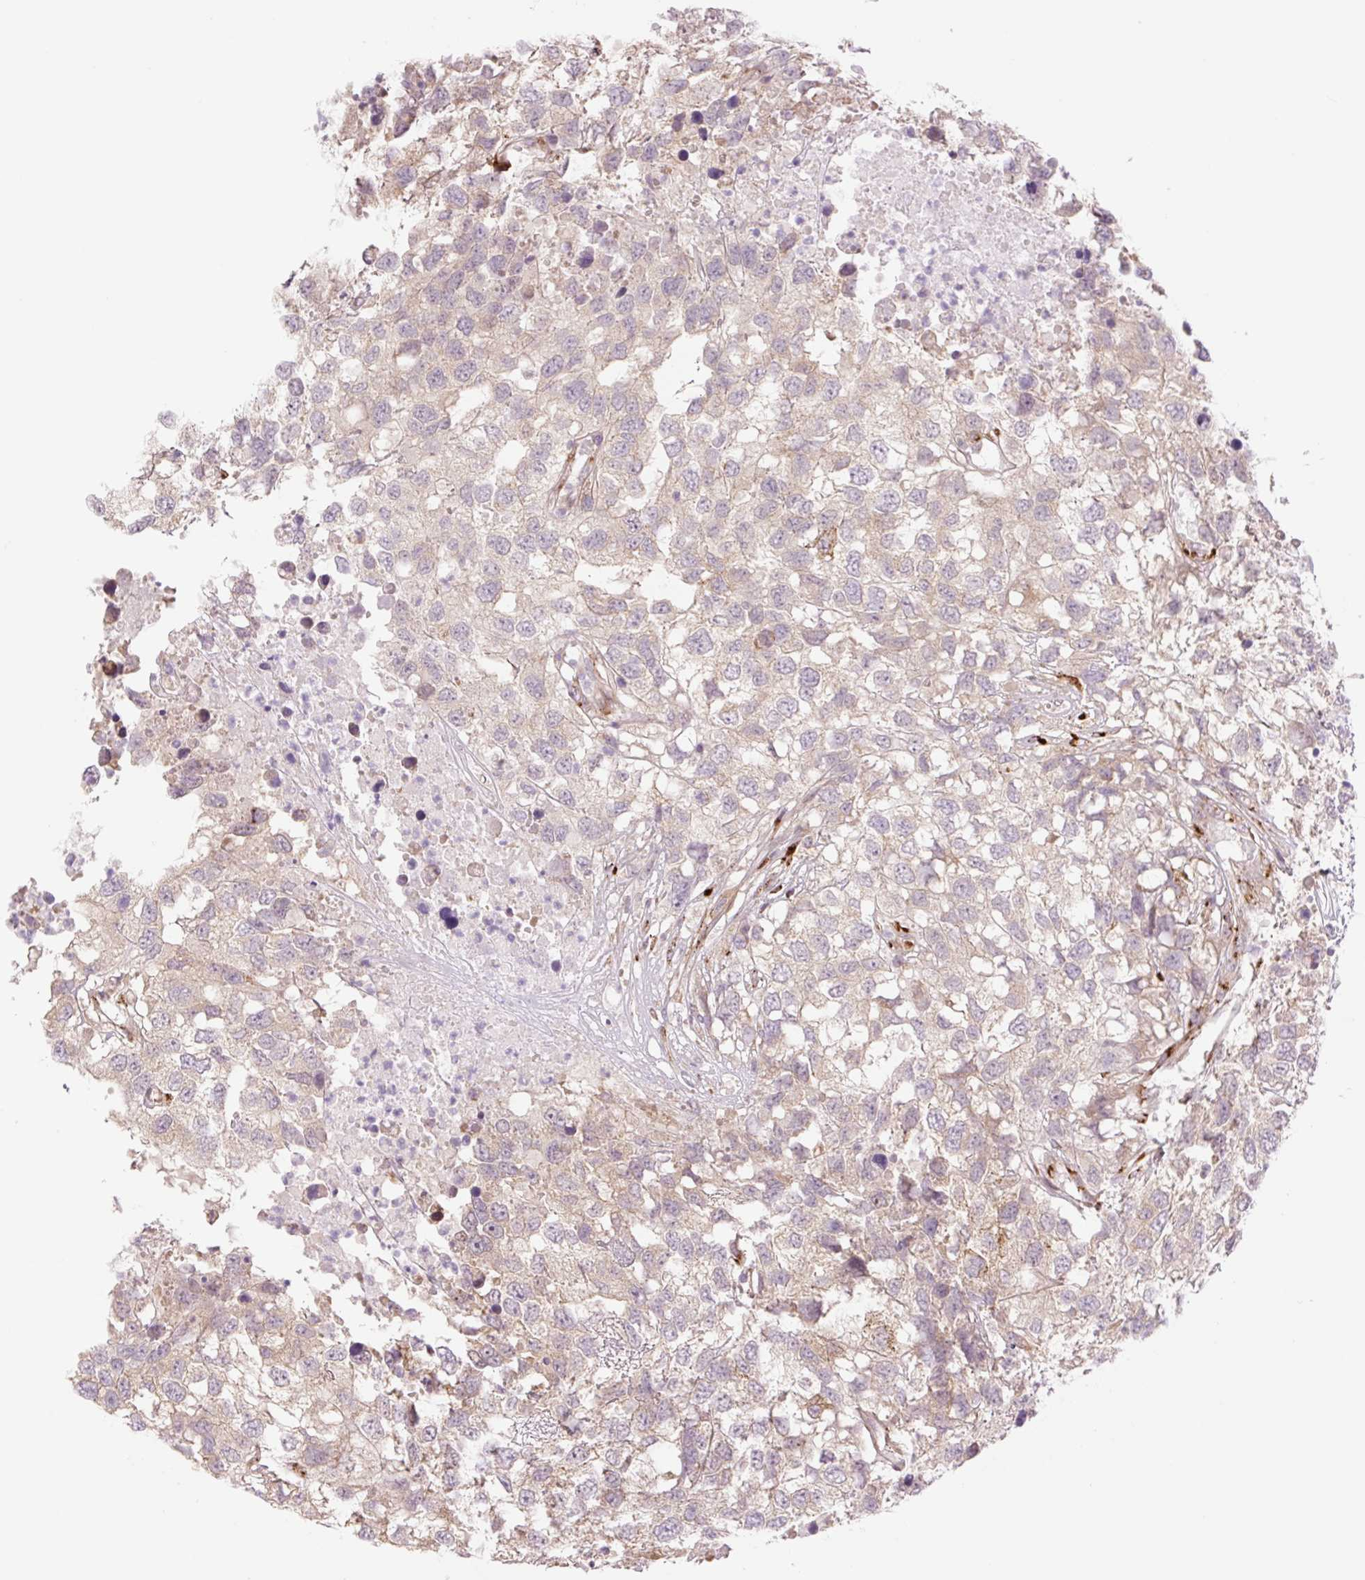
{"staining": {"intensity": "weak", "quantity": "25%-75%", "location": "cytoplasmic/membranous"}, "tissue": "testis cancer", "cell_type": "Tumor cells", "image_type": "cancer", "snomed": [{"axis": "morphology", "description": "Carcinoma, Embryonal, NOS"}, {"axis": "topography", "description": "Testis"}], "caption": "Testis embryonal carcinoma tissue exhibits weak cytoplasmic/membranous positivity in about 25%-75% of tumor cells, visualized by immunohistochemistry. (DAB (3,3'-diaminobenzidine) = brown stain, brightfield microscopy at high magnification).", "gene": "COL5A1", "patient": {"sex": "male", "age": 83}}